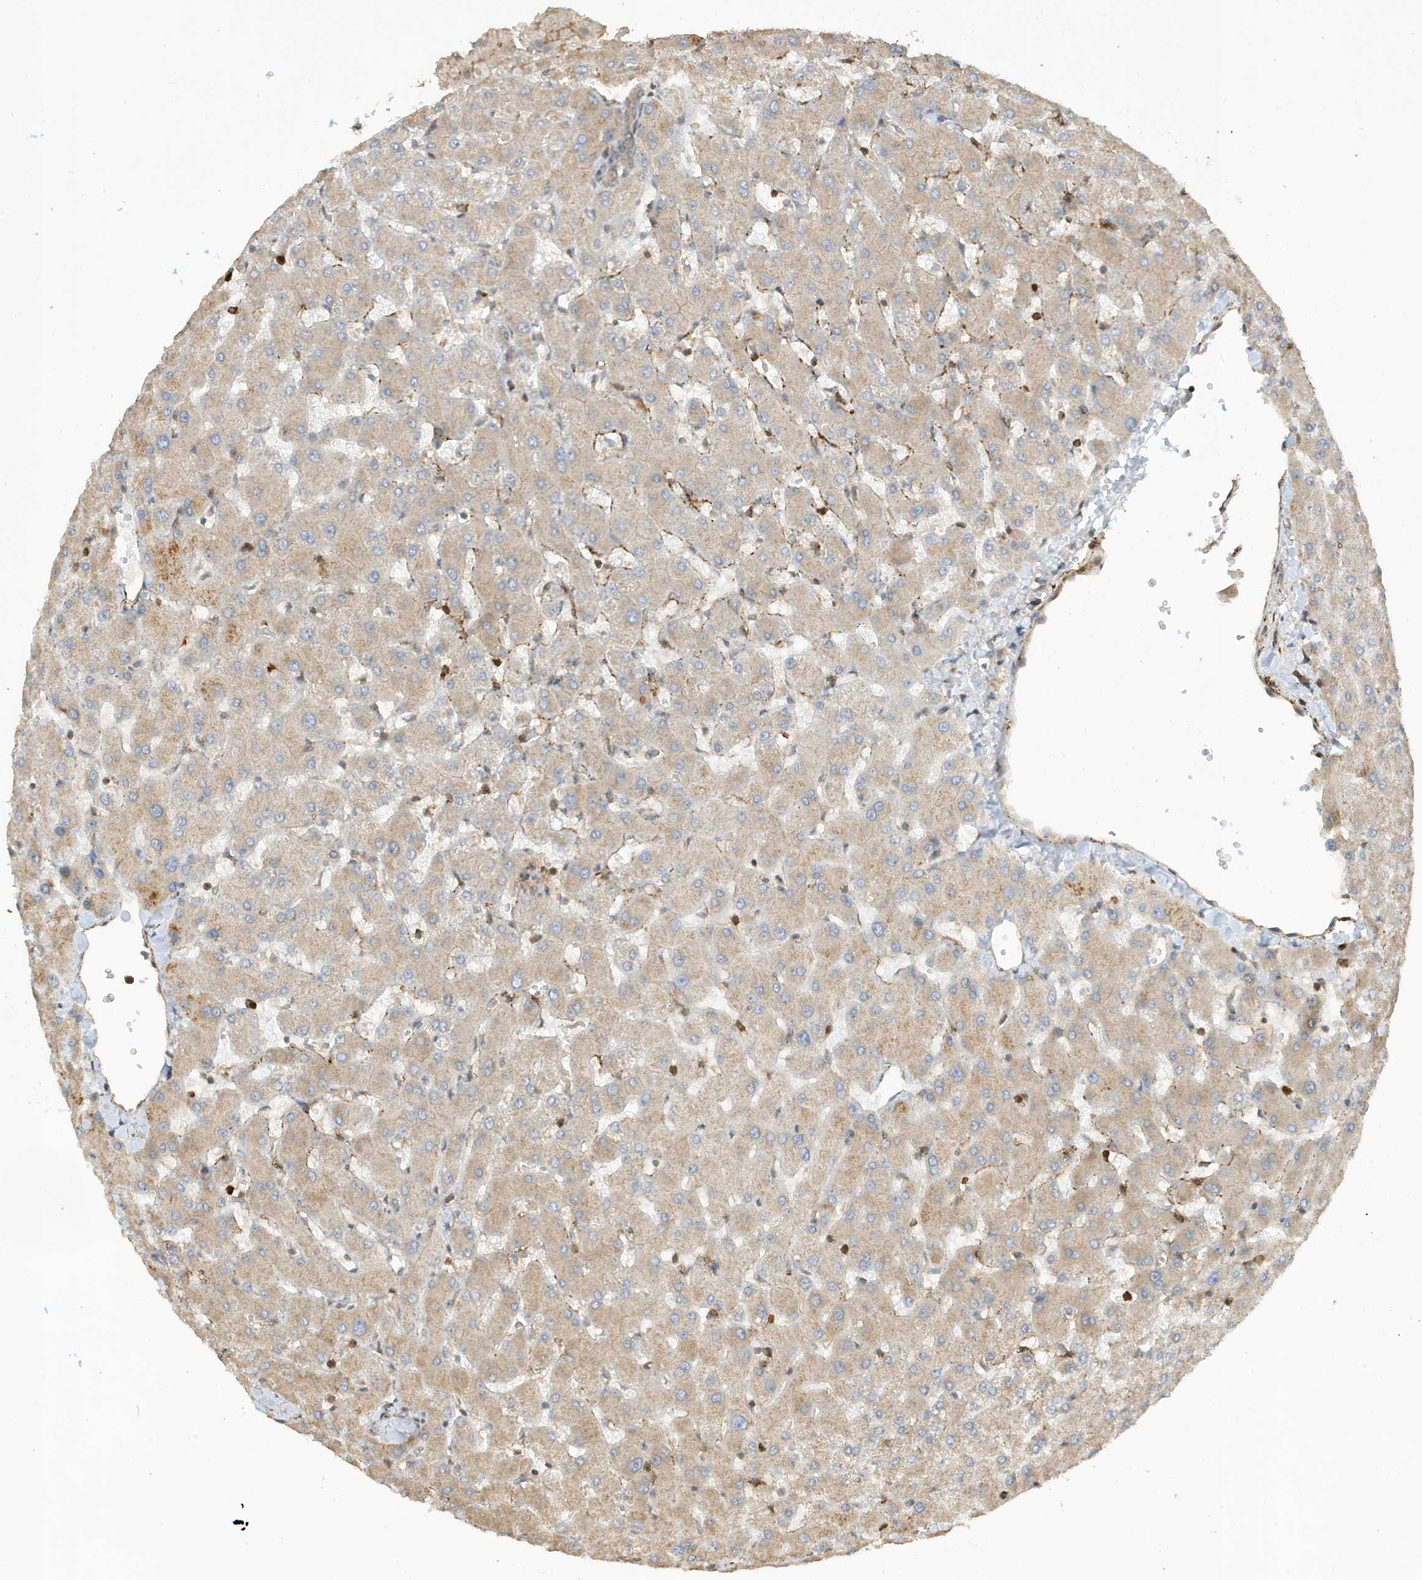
{"staining": {"intensity": "weak", "quantity": ">75%", "location": "cytoplasmic/membranous"}, "tissue": "liver", "cell_type": "Cholangiocytes", "image_type": "normal", "snomed": [{"axis": "morphology", "description": "Normal tissue, NOS"}, {"axis": "topography", "description": "Liver"}], "caption": "Brown immunohistochemical staining in normal human liver reveals weak cytoplasmic/membranous staining in about >75% of cholangiocytes. The protein of interest is shown in brown color, while the nuclei are stained blue.", "gene": "TAB3", "patient": {"sex": "female", "age": 63}}